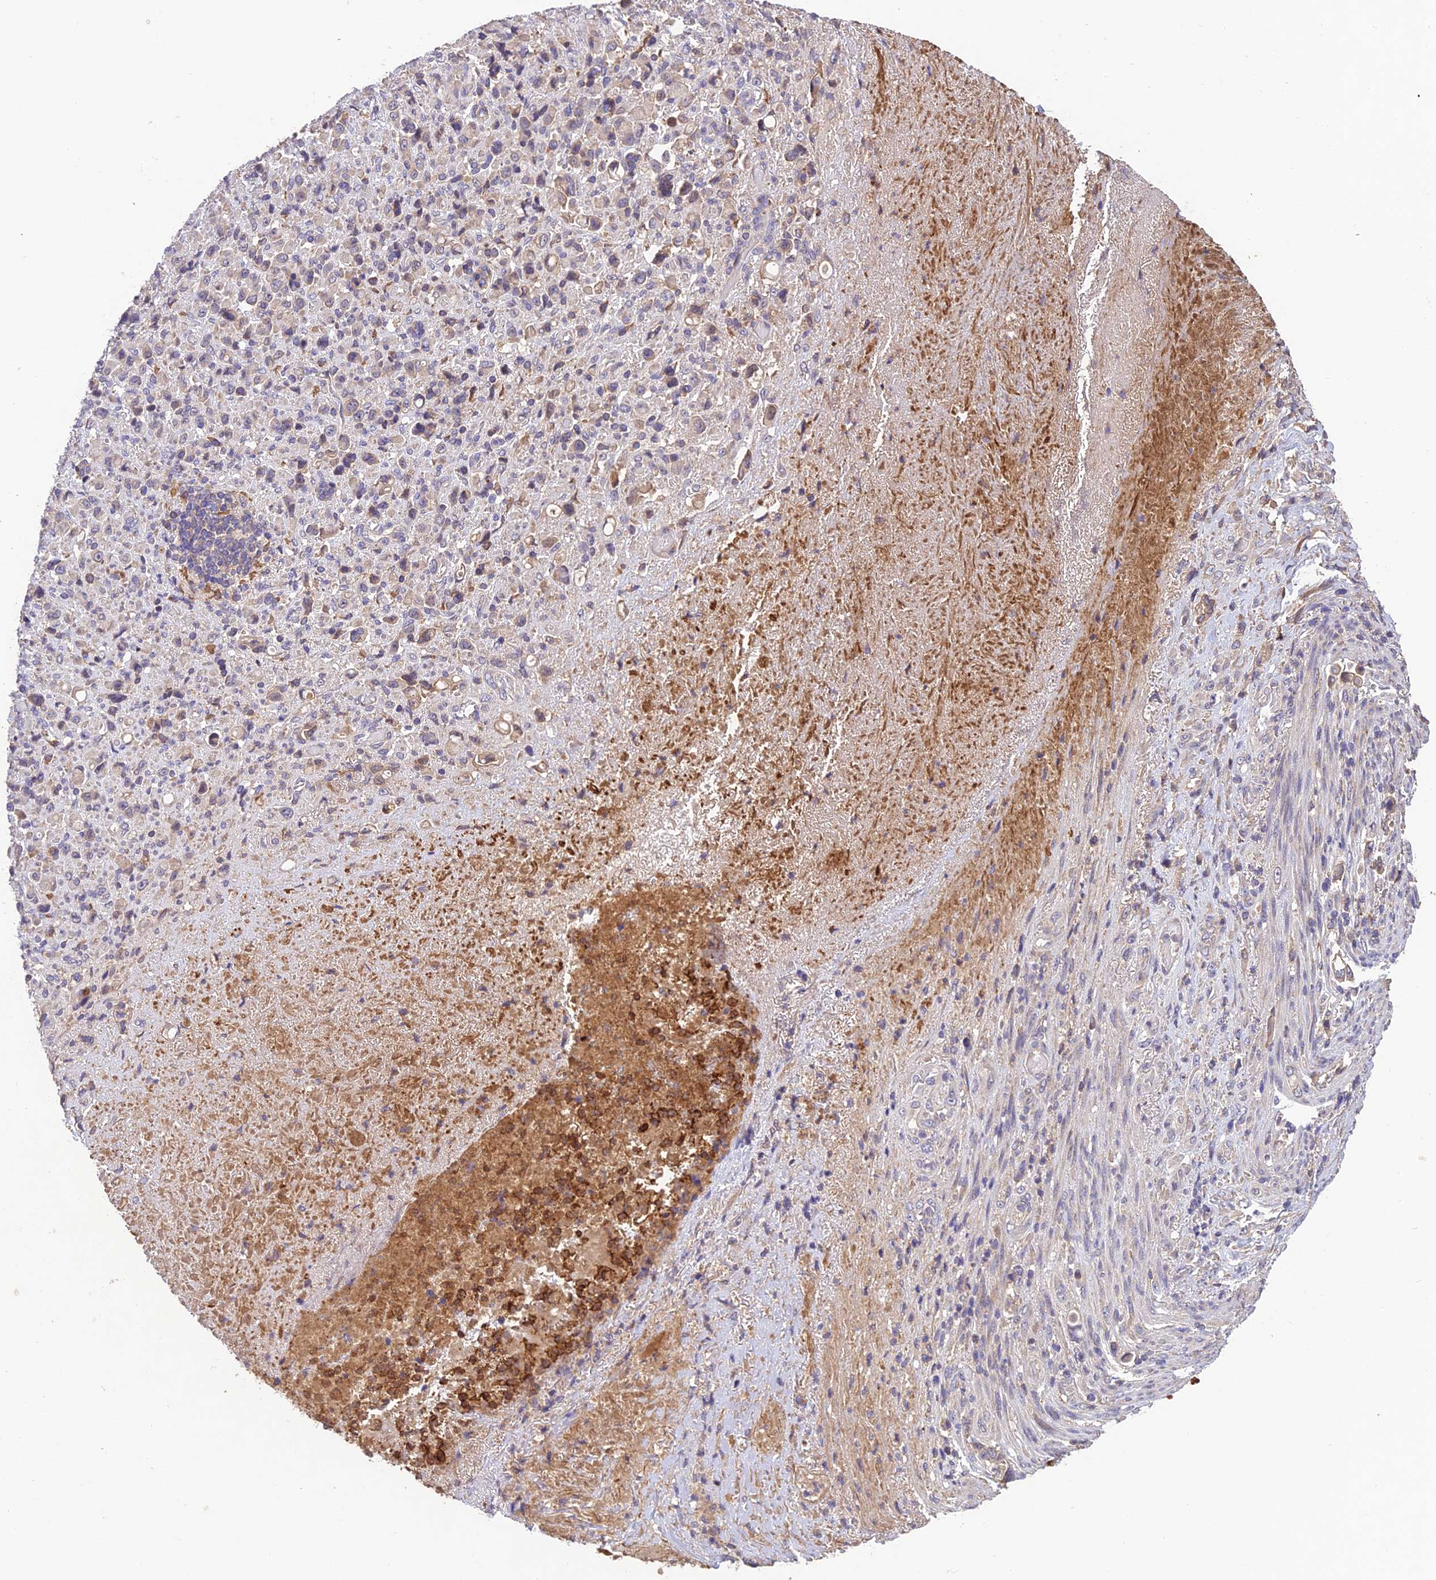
{"staining": {"intensity": "negative", "quantity": "none", "location": "none"}, "tissue": "stomach cancer", "cell_type": "Tumor cells", "image_type": "cancer", "snomed": [{"axis": "morphology", "description": "Normal tissue, NOS"}, {"axis": "morphology", "description": "Adenocarcinoma, NOS"}, {"axis": "topography", "description": "Stomach"}], "caption": "Stomach adenocarcinoma was stained to show a protein in brown. There is no significant staining in tumor cells.", "gene": "DENND5B", "patient": {"sex": "female", "age": 79}}